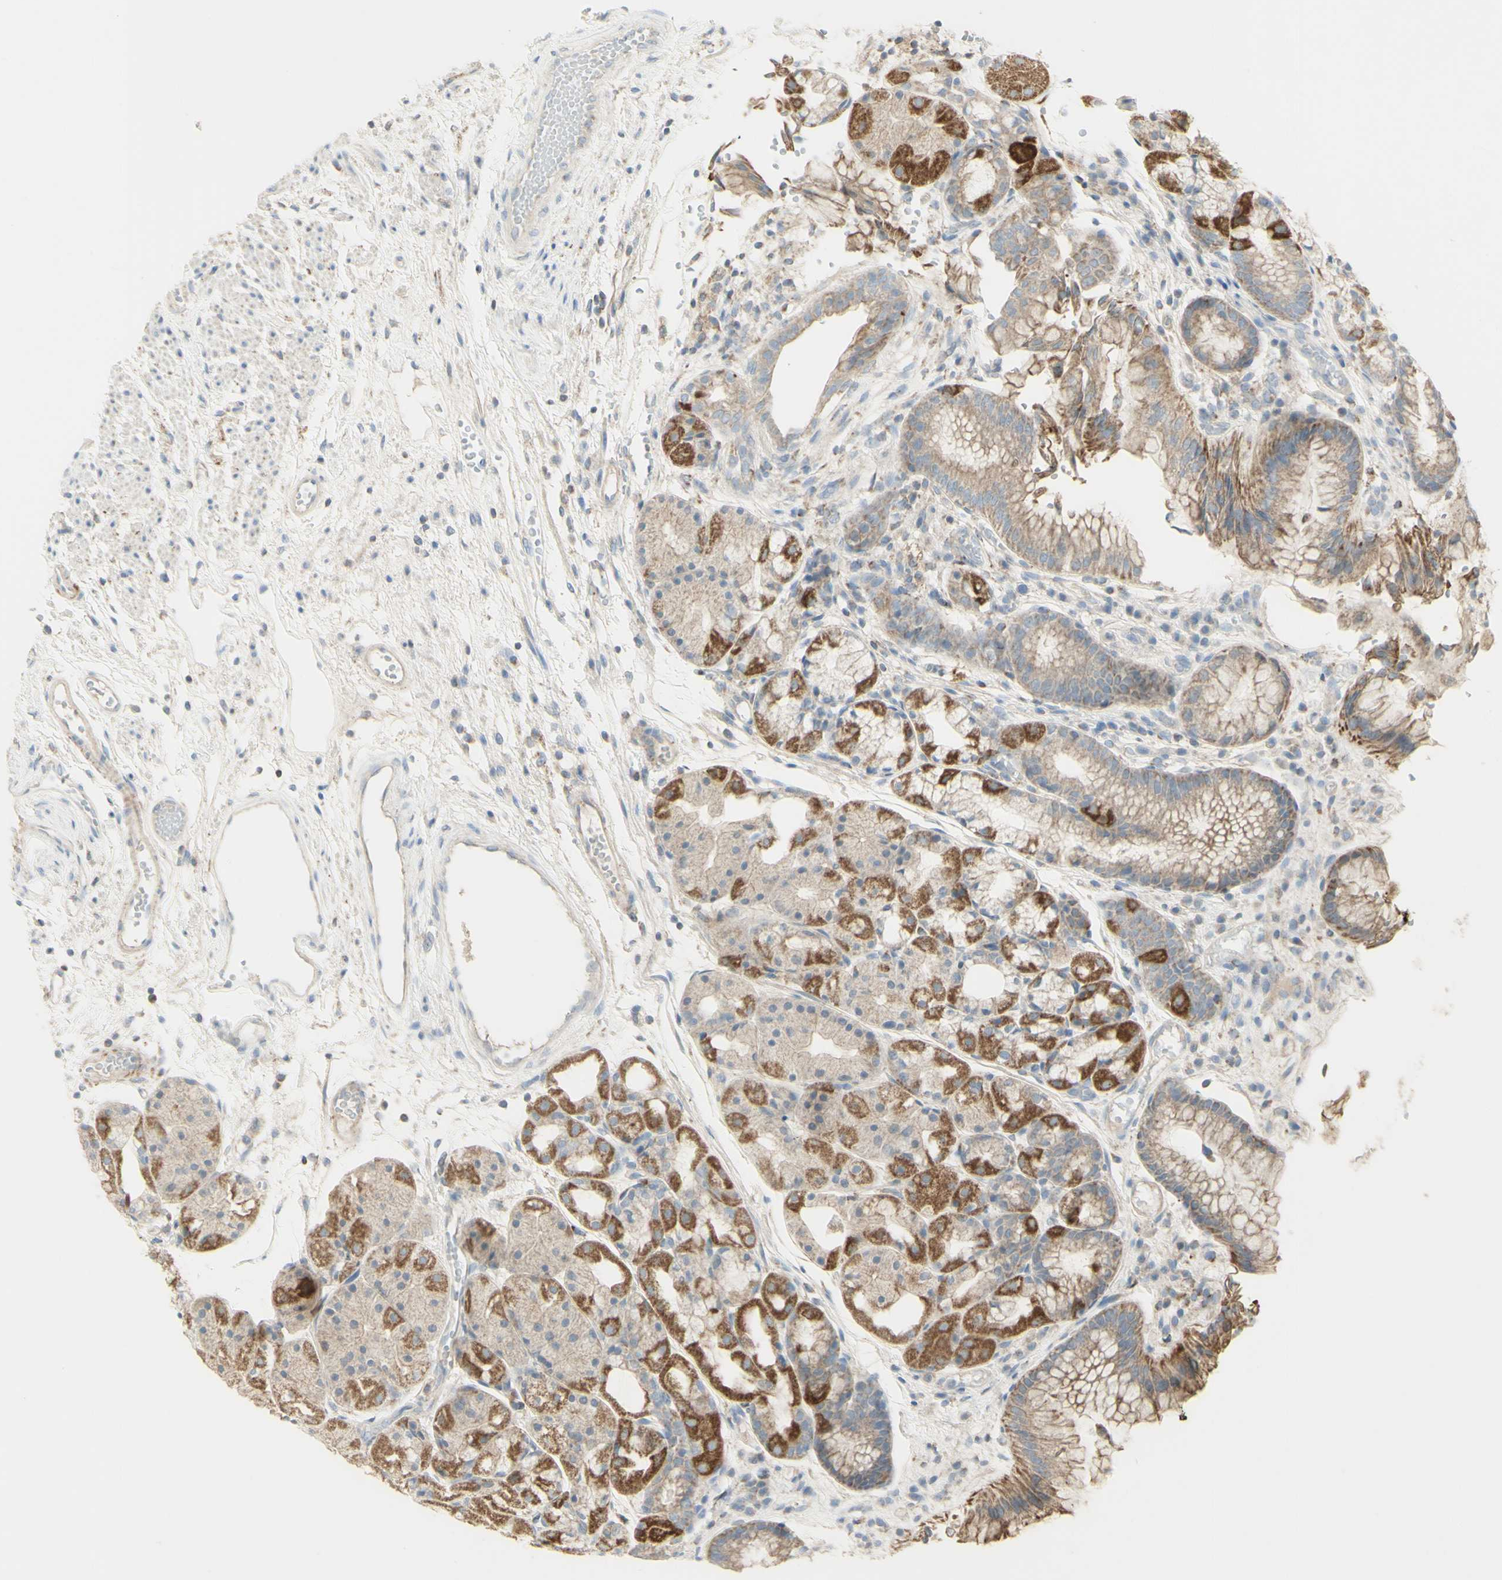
{"staining": {"intensity": "moderate", "quantity": "25%-75%", "location": "cytoplasmic/membranous"}, "tissue": "stomach", "cell_type": "Glandular cells", "image_type": "normal", "snomed": [{"axis": "morphology", "description": "Normal tissue, NOS"}, {"axis": "topography", "description": "Stomach, upper"}], "caption": "The immunohistochemical stain shows moderate cytoplasmic/membranous expression in glandular cells of normal stomach.", "gene": "CNTNAP1", "patient": {"sex": "male", "age": 72}}